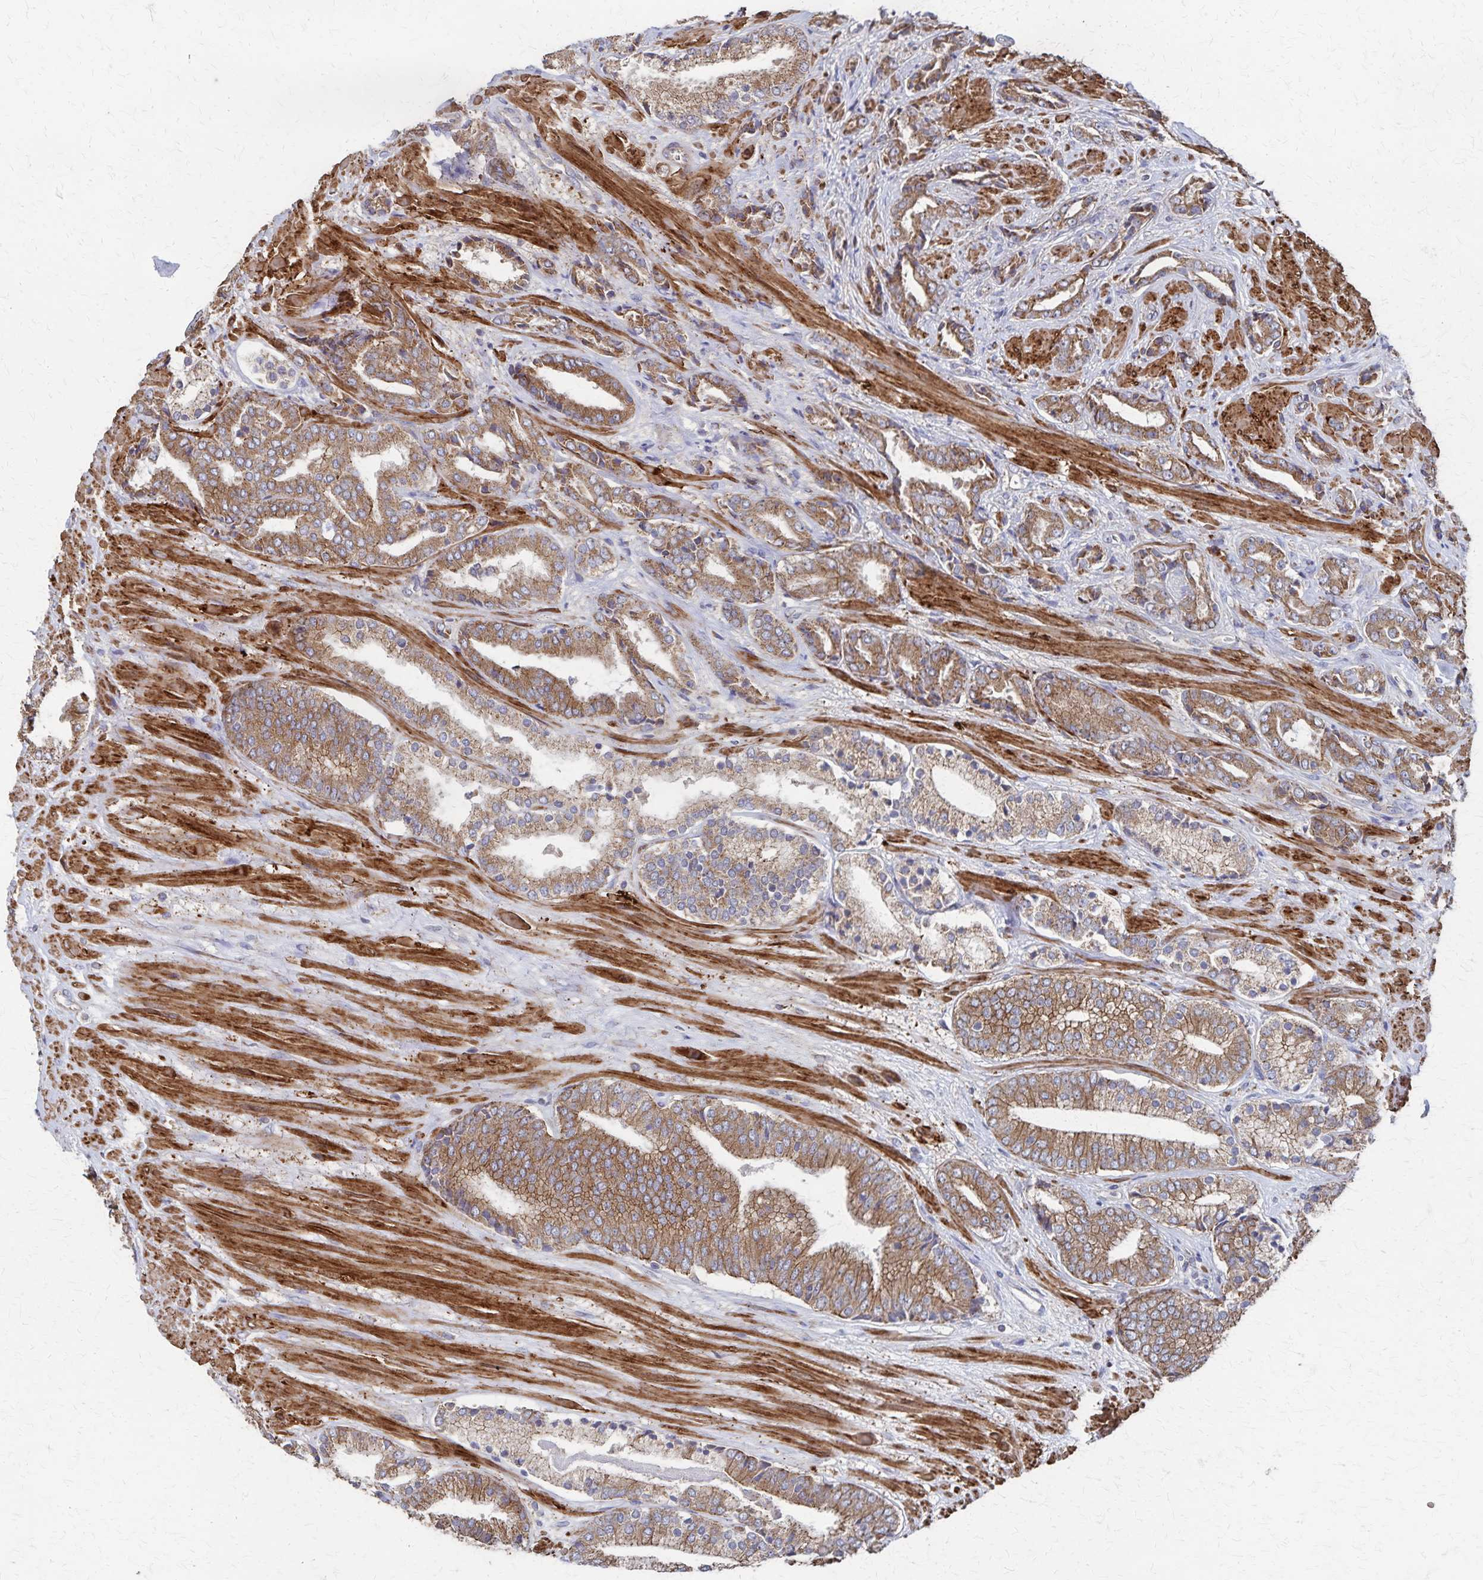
{"staining": {"intensity": "moderate", "quantity": ">75%", "location": "cytoplasmic/membranous"}, "tissue": "prostate cancer", "cell_type": "Tumor cells", "image_type": "cancer", "snomed": [{"axis": "morphology", "description": "Adenocarcinoma, High grade"}, {"axis": "topography", "description": "Prostate"}], "caption": "A photomicrograph of prostate cancer (high-grade adenocarcinoma) stained for a protein displays moderate cytoplasmic/membranous brown staining in tumor cells. Immunohistochemistry (ihc) stains the protein of interest in brown and the nuclei are stained blue.", "gene": "PGAP2", "patient": {"sex": "male", "age": 56}}